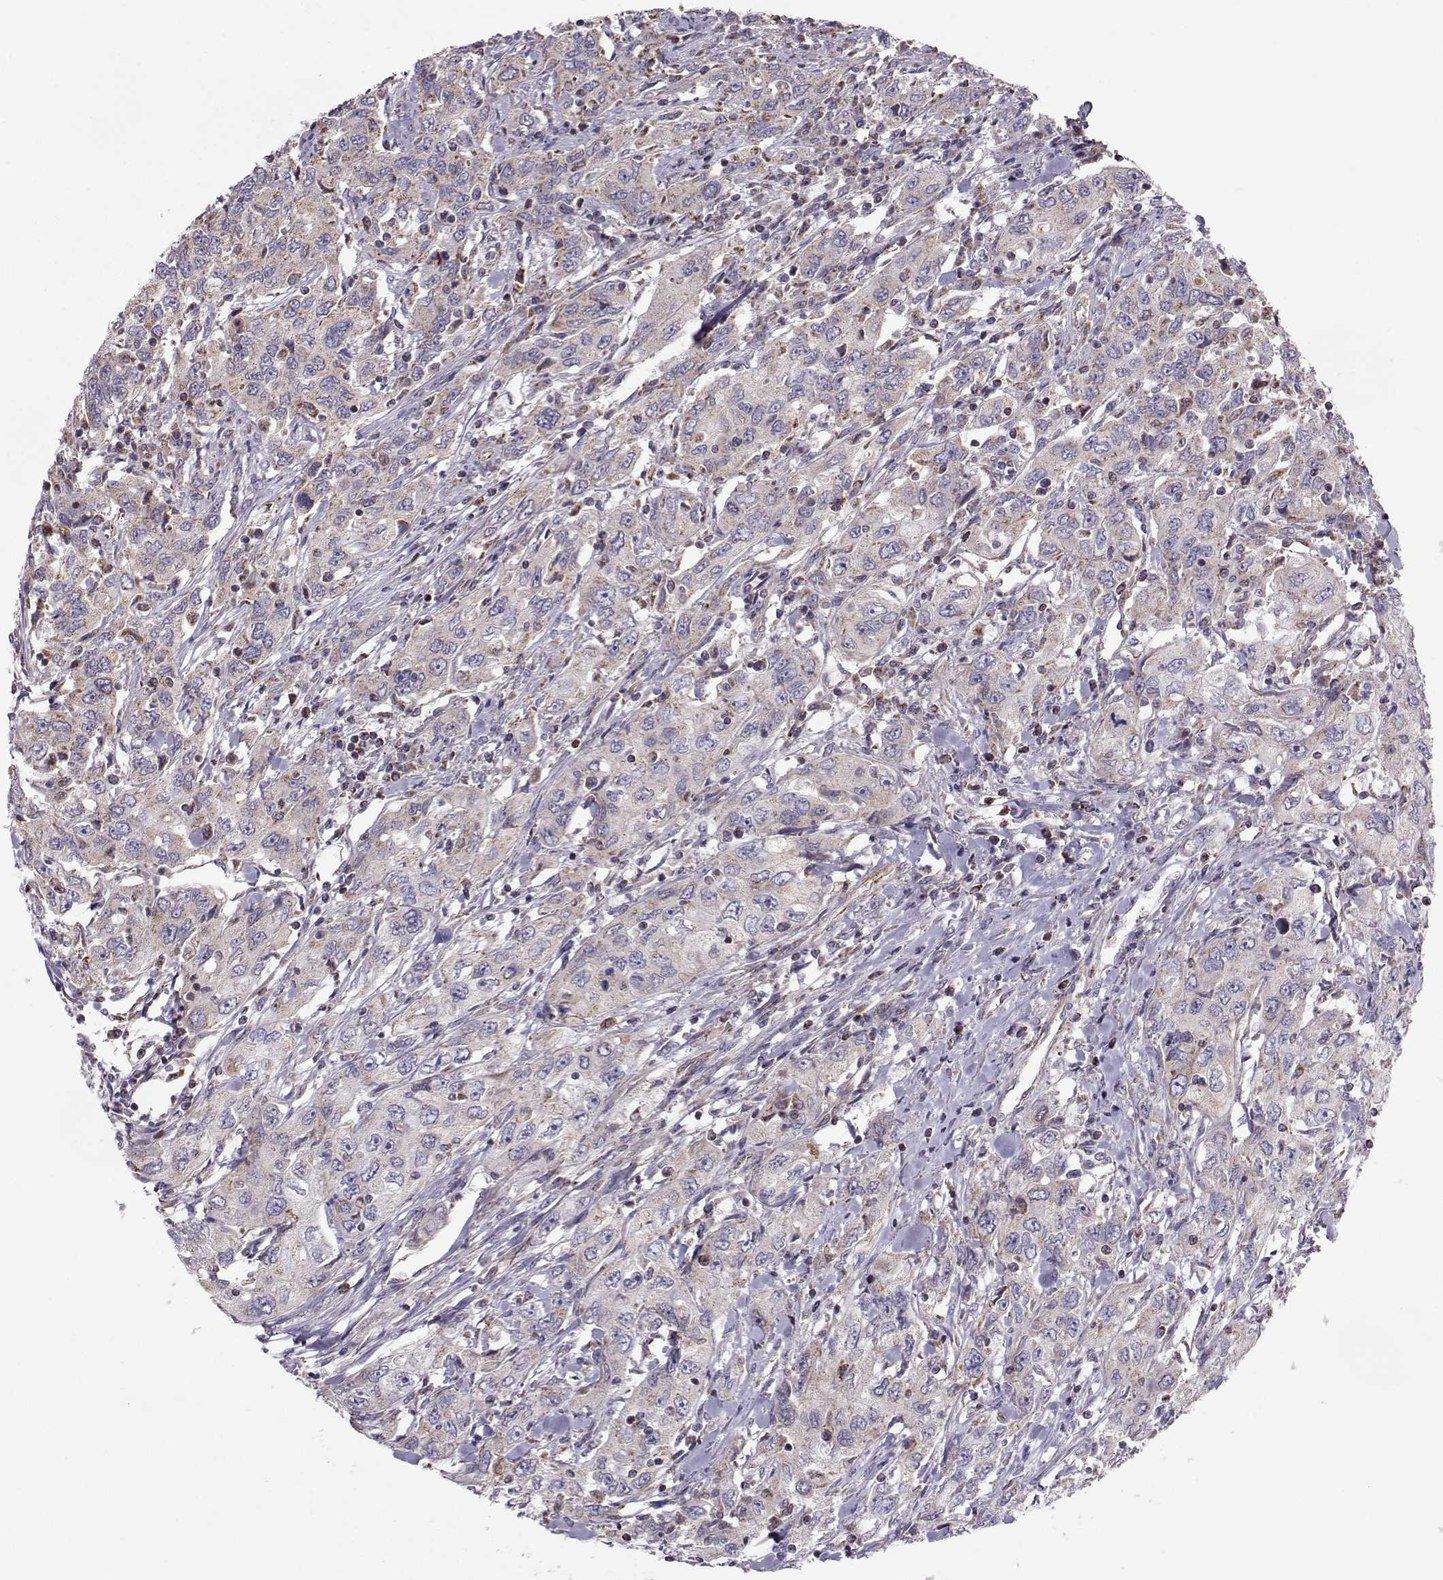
{"staining": {"intensity": "weak", "quantity": "25%-75%", "location": "cytoplasmic/membranous"}, "tissue": "urothelial cancer", "cell_type": "Tumor cells", "image_type": "cancer", "snomed": [{"axis": "morphology", "description": "Urothelial carcinoma, High grade"}, {"axis": "topography", "description": "Urinary bladder"}], "caption": "Human high-grade urothelial carcinoma stained with a protein marker exhibits weak staining in tumor cells.", "gene": "NECAB3", "patient": {"sex": "male", "age": 76}}